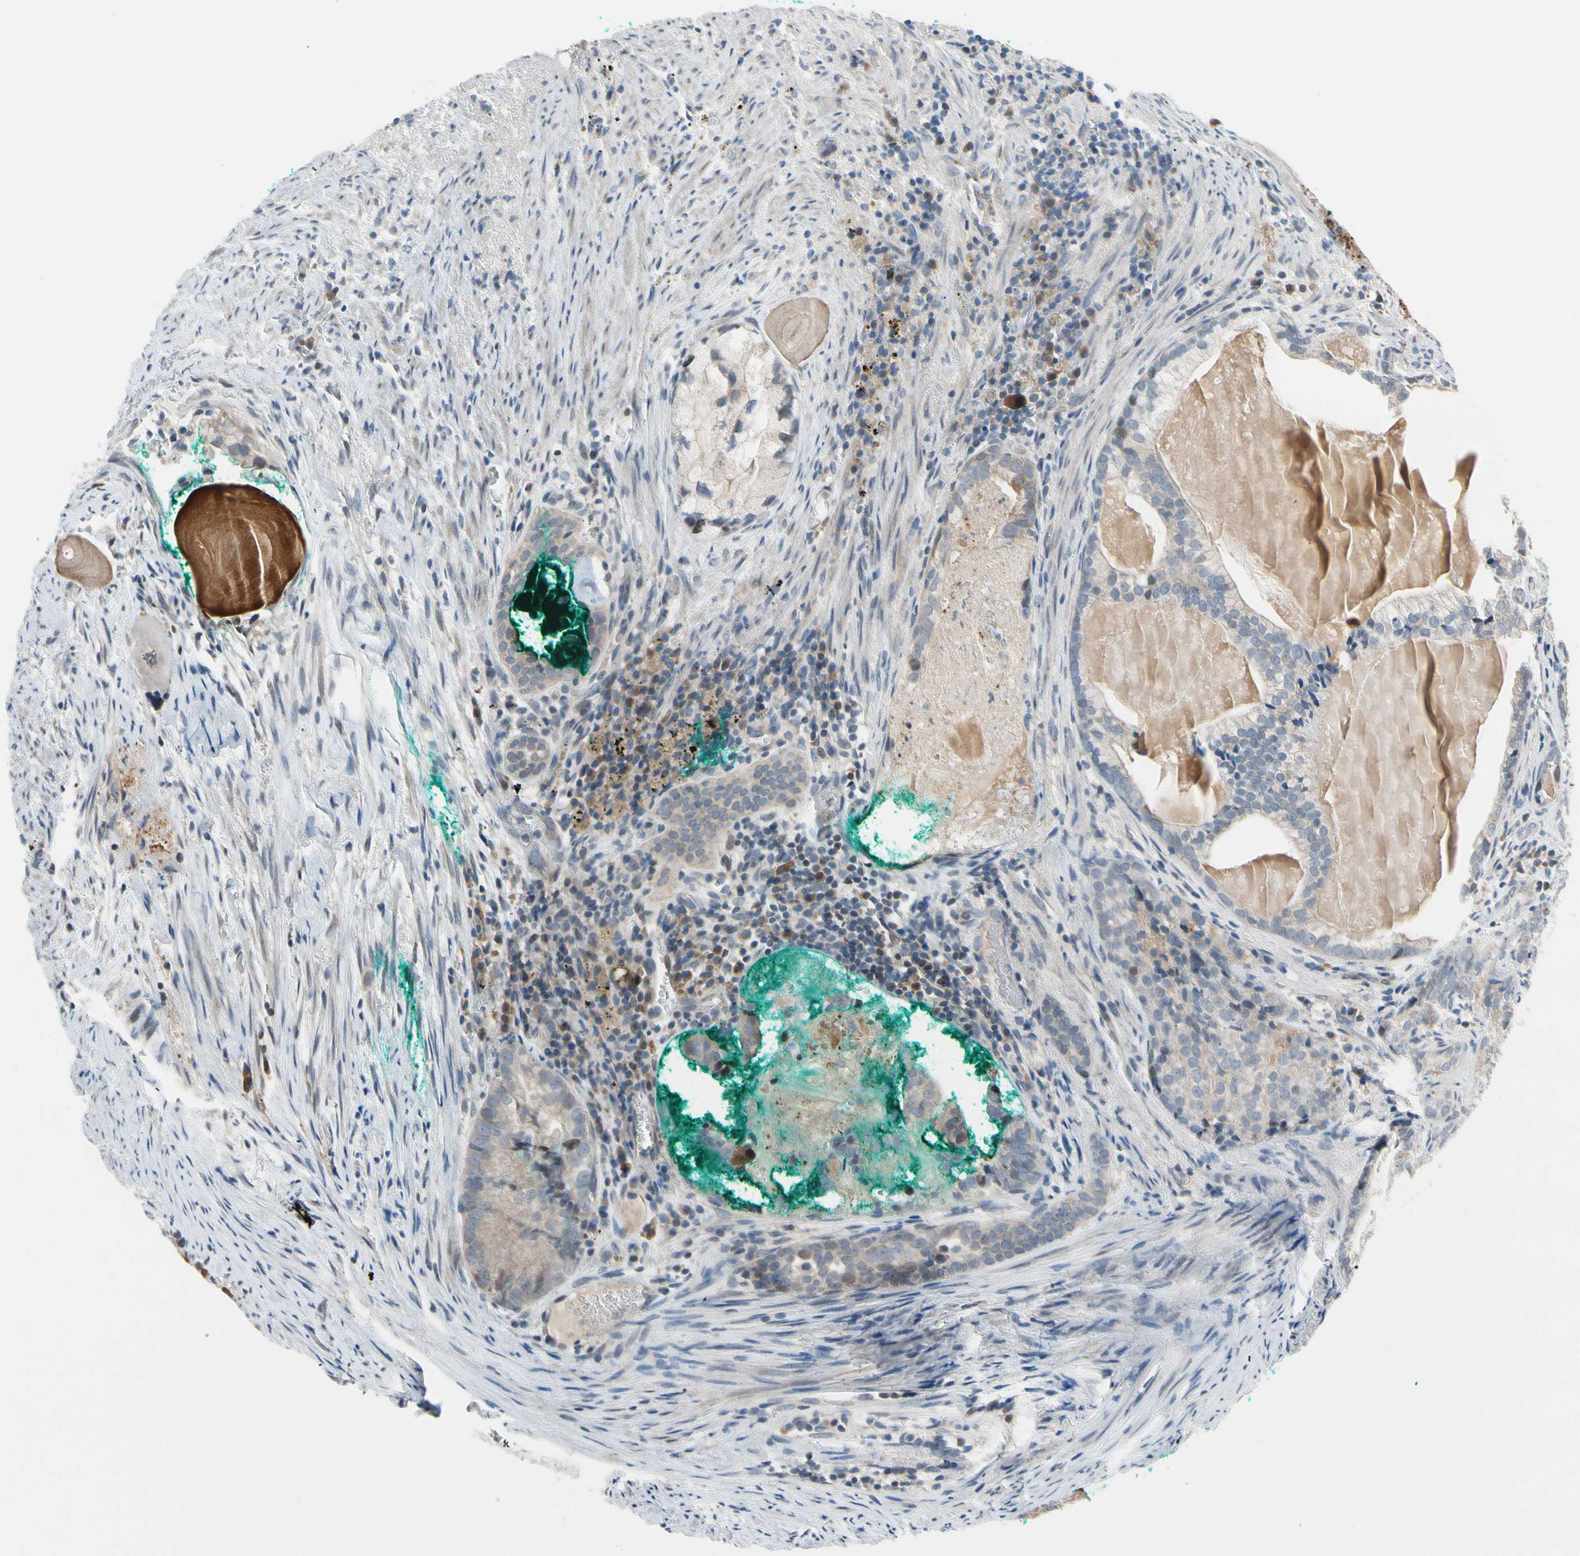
{"staining": {"intensity": "moderate", "quantity": "25%-75%", "location": "cytoplasmic/membranous"}, "tissue": "prostate cancer", "cell_type": "Tumor cells", "image_type": "cancer", "snomed": [{"axis": "morphology", "description": "Adenocarcinoma, High grade"}, {"axis": "topography", "description": "Prostate"}], "caption": "High-magnification brightfield microscopy of prostate cancer stained with DAB (brown) and counterstained with hematoxylin (blue). tumor cells exhibit moderate cytoplasmic/membranous positivity is seen in approximately25%-75% of cells. Using DAB (brown) and hematoxylin (blue) stains, captured at high magnification using brightfield microscopy.", "gene": "CFAP36", "patient": {"sex": "male", "age": 66}}